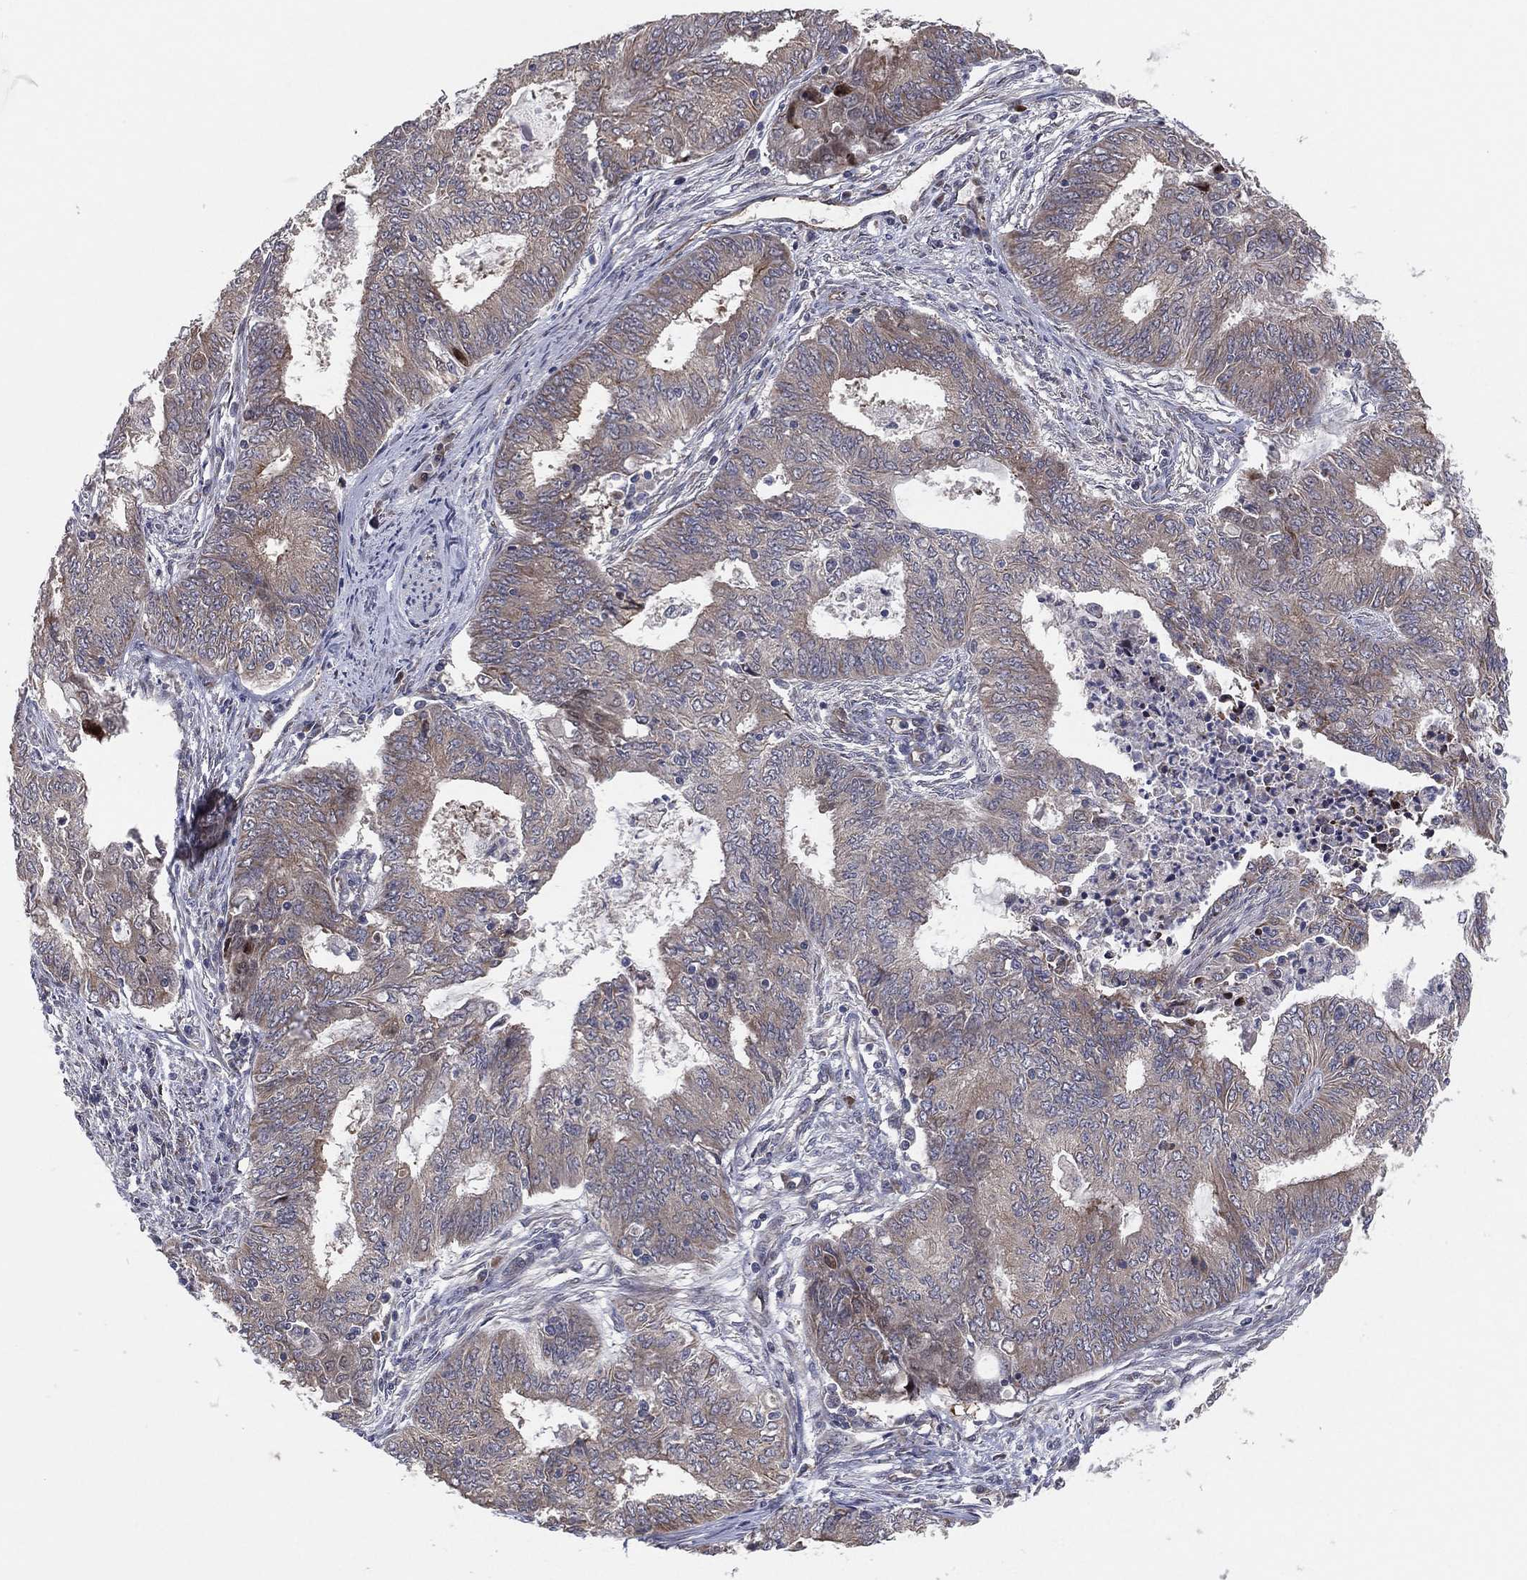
{"staining": {"intensity": "moderate", "quantity": "<25%", "location": "cytoplasmic/membranous"}, "tissue": "endometrial cancer", "cell_type": "Tumor cells", "image_type": "cancer", "snomed": [{"axis": "morphology", "description": "Adenocarcinoma, NOS"}, {"axis": "topography", "description": "Endometrium"}], "caption": "Protein staining by immunohistochemistry shows moderate cytoplasmic/membranous staining in about <25% of tumor cells in adenocarcinoma (endometrial).", "gene": "UTP14A", "patient": {"sex": "female", "age": 62}}